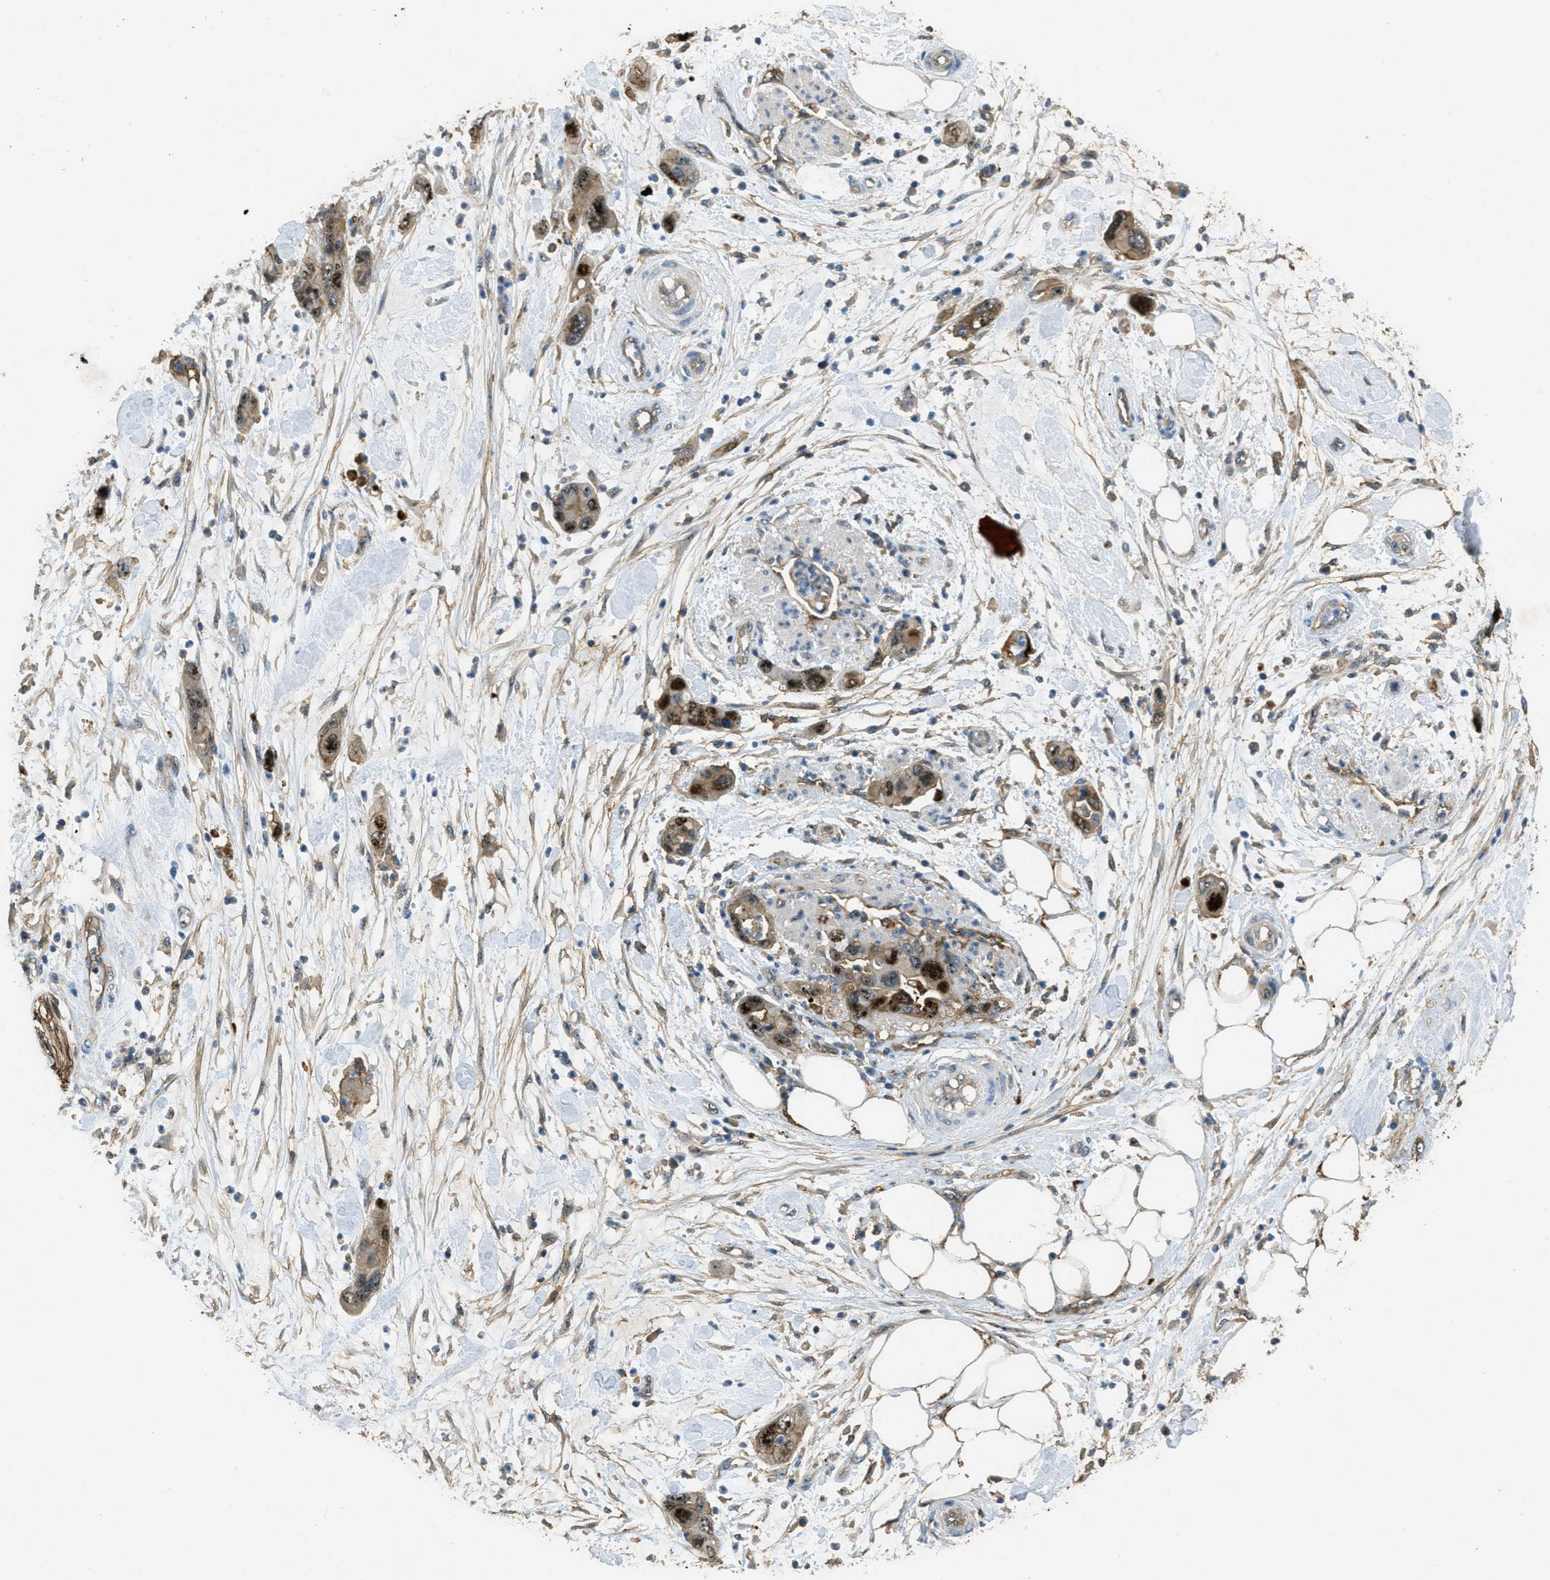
{"staining": {"intensity": "moderate", "quantity": ">75%", "location": "cytoplasmic/membranous,nuclear"}, "tissue": "pancreatic cancer", "cell_type": "Tumor cells", "image_type": "cancer", "snomed": [{"axis": "morphology", "description": "Normal tissue, NOS"}, {"axis": "morphology", "description": "Adenocarcinoma, NOS"}, {"axis": "topography", "description": "Pancreas"}], "caption": "A medium amount of moderate cytoplasmic/membranous and nuclear staining is seen in about >75% of tumor cells in pancreatic adenocarcinoma tissue.", "gene": "OSMR", "patient": {"sex": "female", "age": 71}}